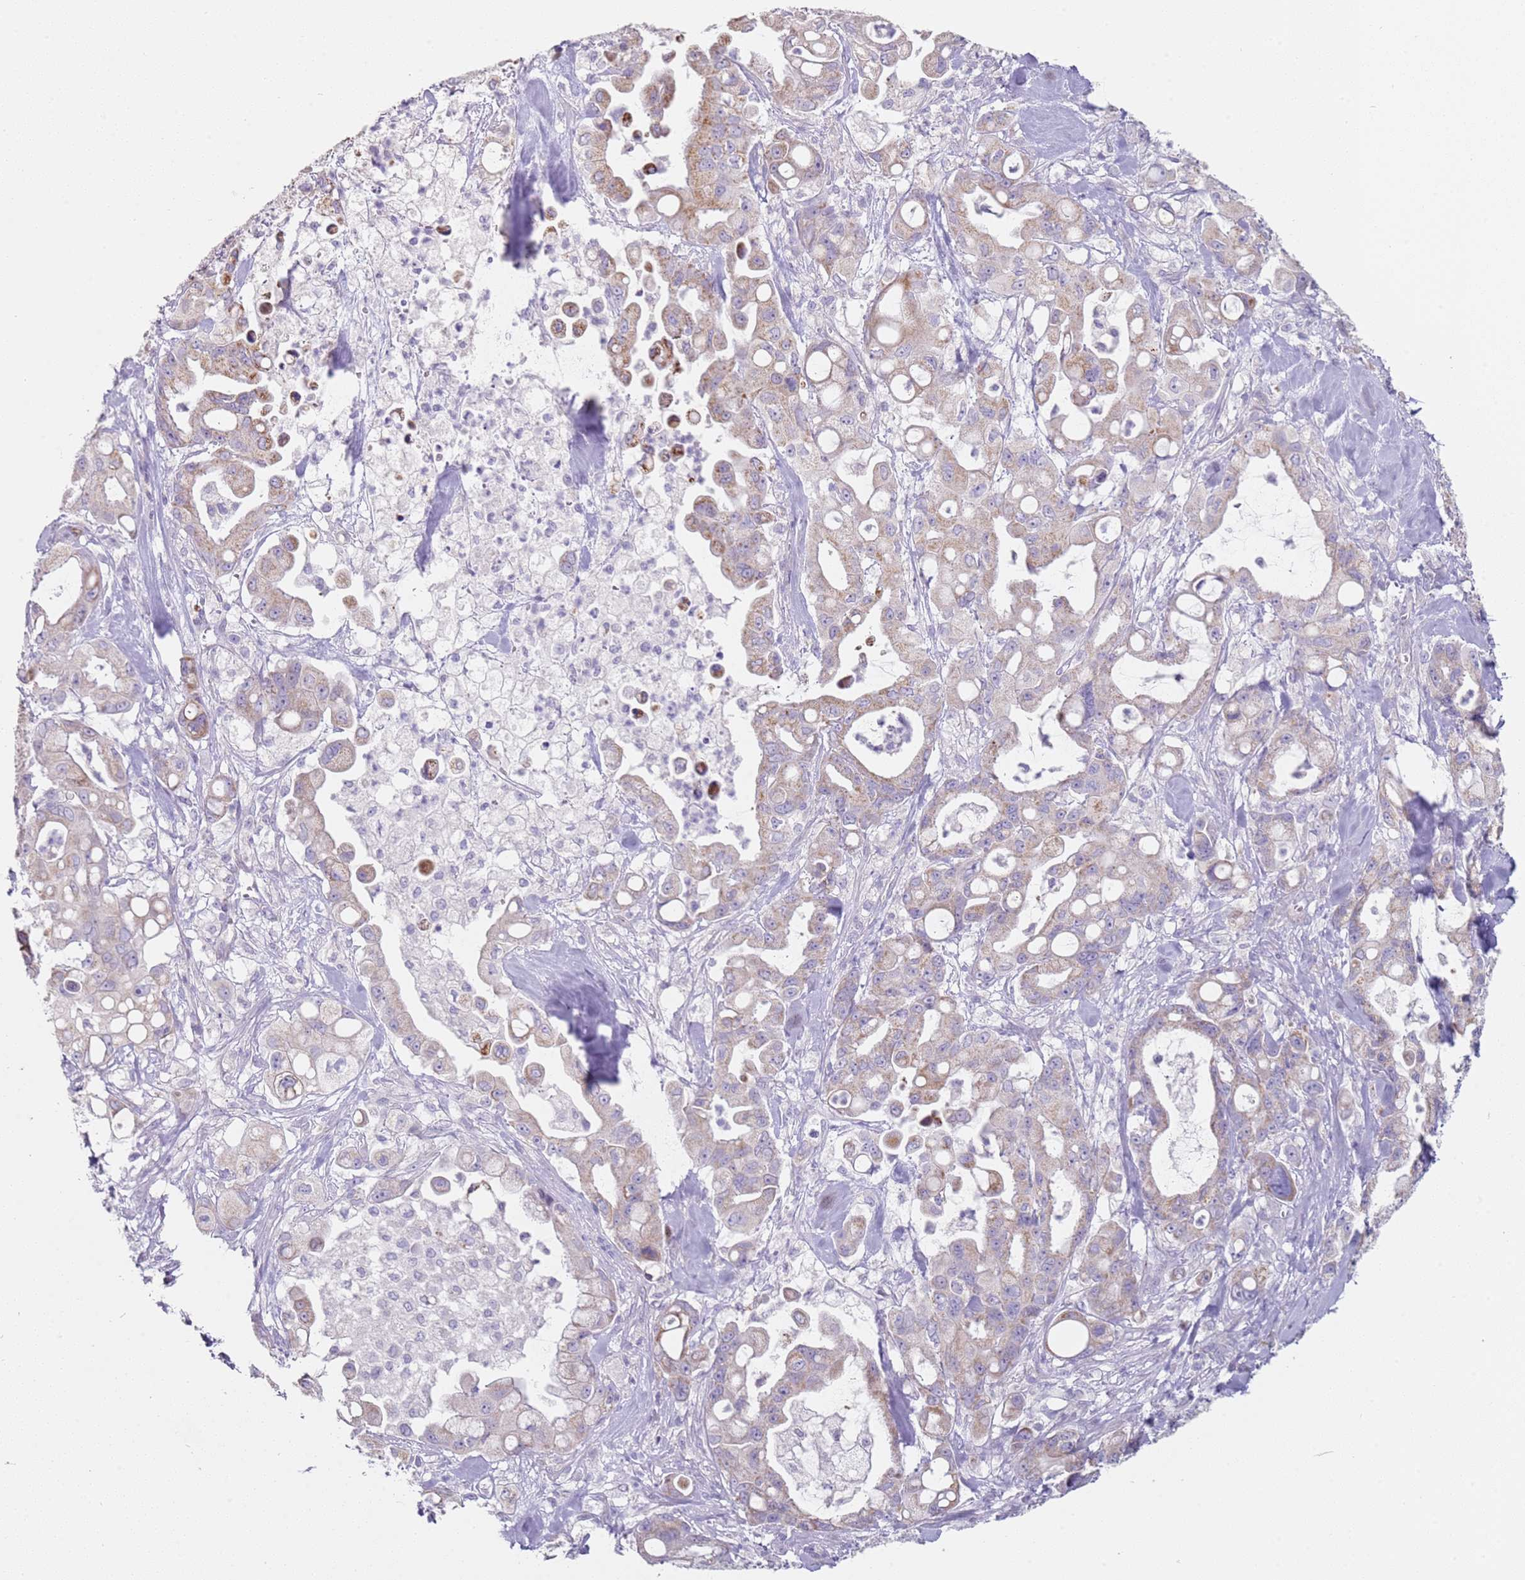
{"staining": {"intensity": "moderate", "quantity": "25%-75%", "location": "cytoplasmic/membranous"}, "tissue": "pancreatic cancer", "cell_type": "Tumor cells", "image_type": "cancer", "snomed": [{"axis": "morphology", "description": "Adenocarcinoma, NOS"}, {"axis": "topography", "description": "Pancreas"}], "caption": "Moderate cytoplasmic/membranous positivity is appreciated in approximately 25%-75% of tumor cells in pancreatic cancer.", "gene": "ALS2", "patient": {"sex": "male", "age": 68}}